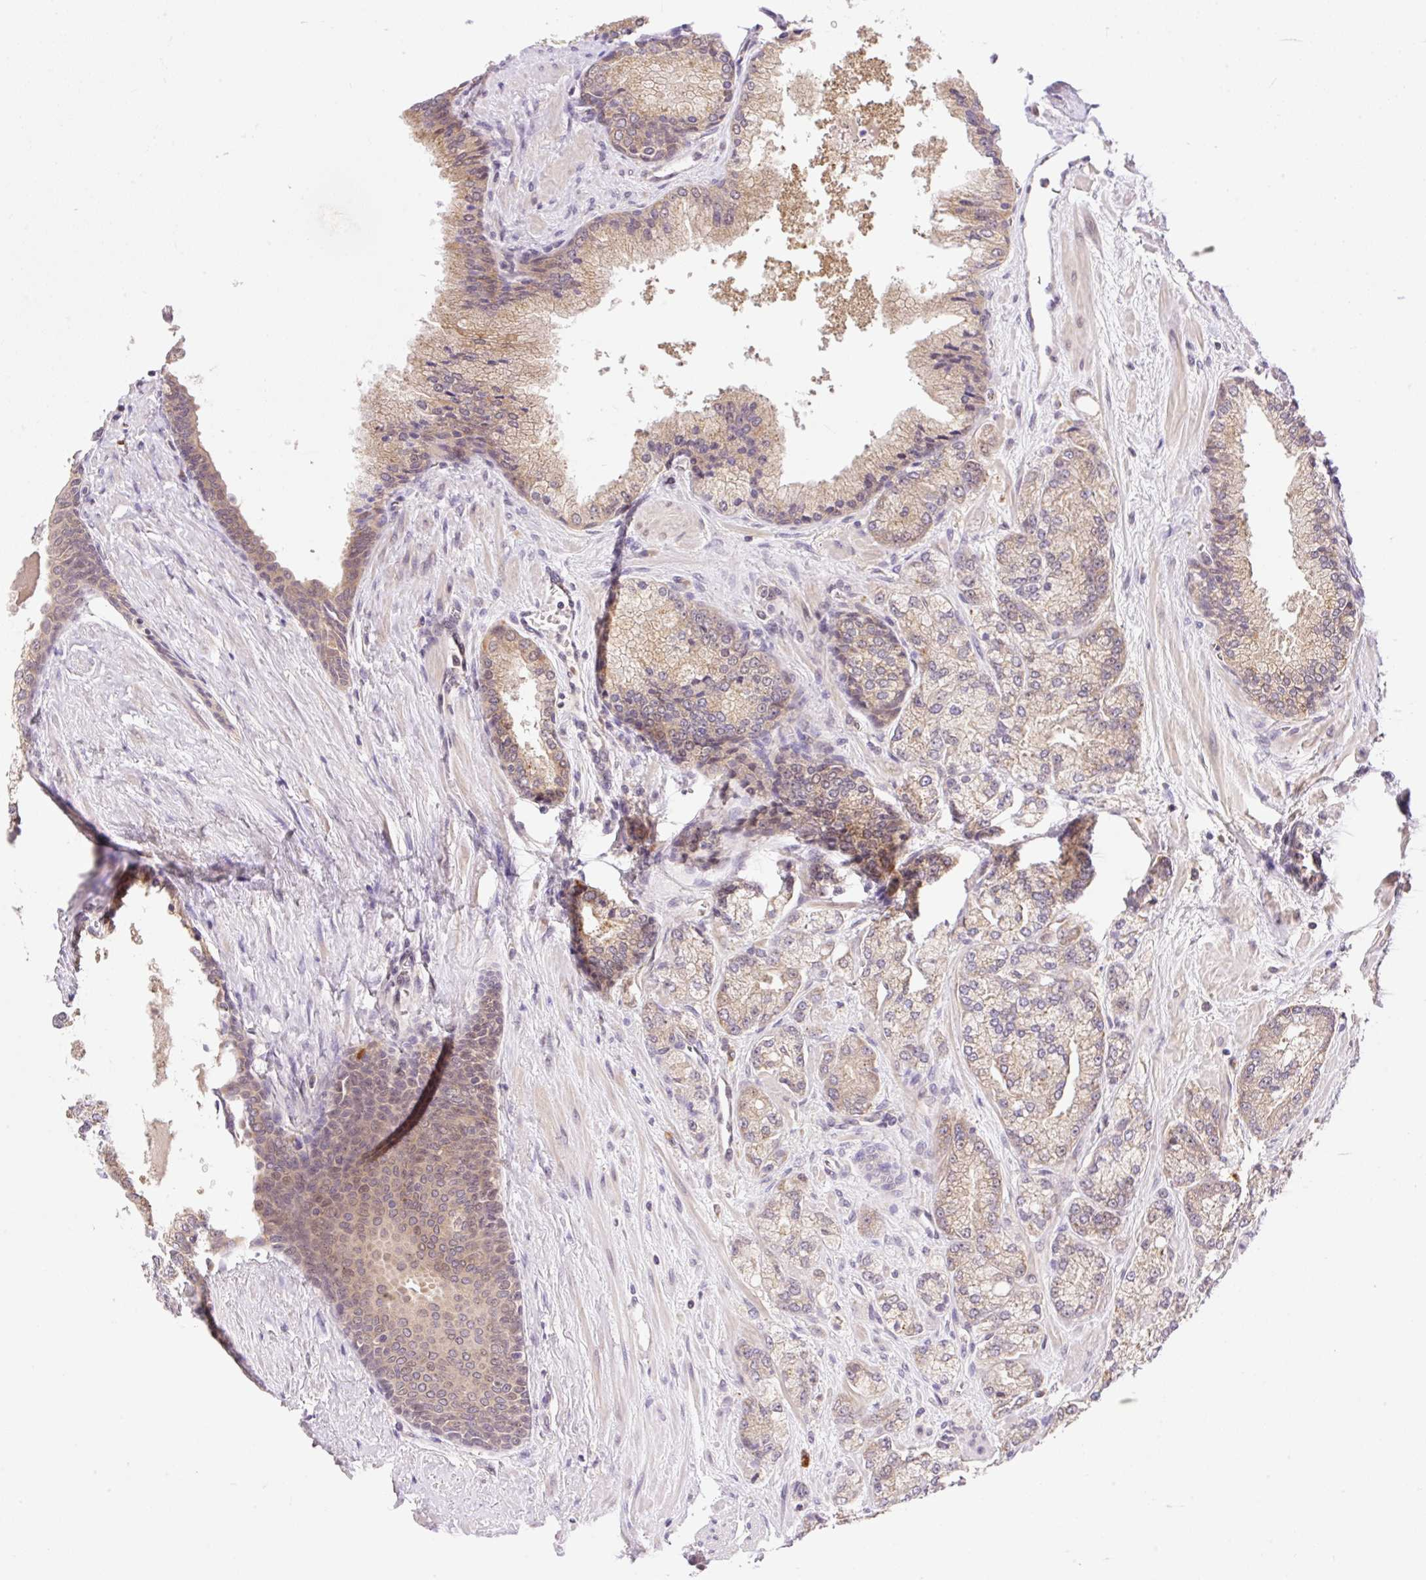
{"staining": {"intensity": "weak", "quantity": ">75%", "location": "cytoplasmic/membranous,nuclear"}, "tissue": "prostate cancer", "cell_type": "Tumor cells", "image_type": "cancer", "snomed": [{"axis": "morphology", "description": "Adenocarcinoma, High grade"}, {"axis": "topography", "description": "Prostate"}], "caption": "A brown stain highlights weak cytoplasmic/membranous and nuclear positivity of a protein in human prostate cancer (high-grade adenocarcinoma) tumor cells. The protein is shown in brown color, while the nuclei are stained blue.", "gene": "VPS25", "patient": {"sex": "male", "age": 68}}